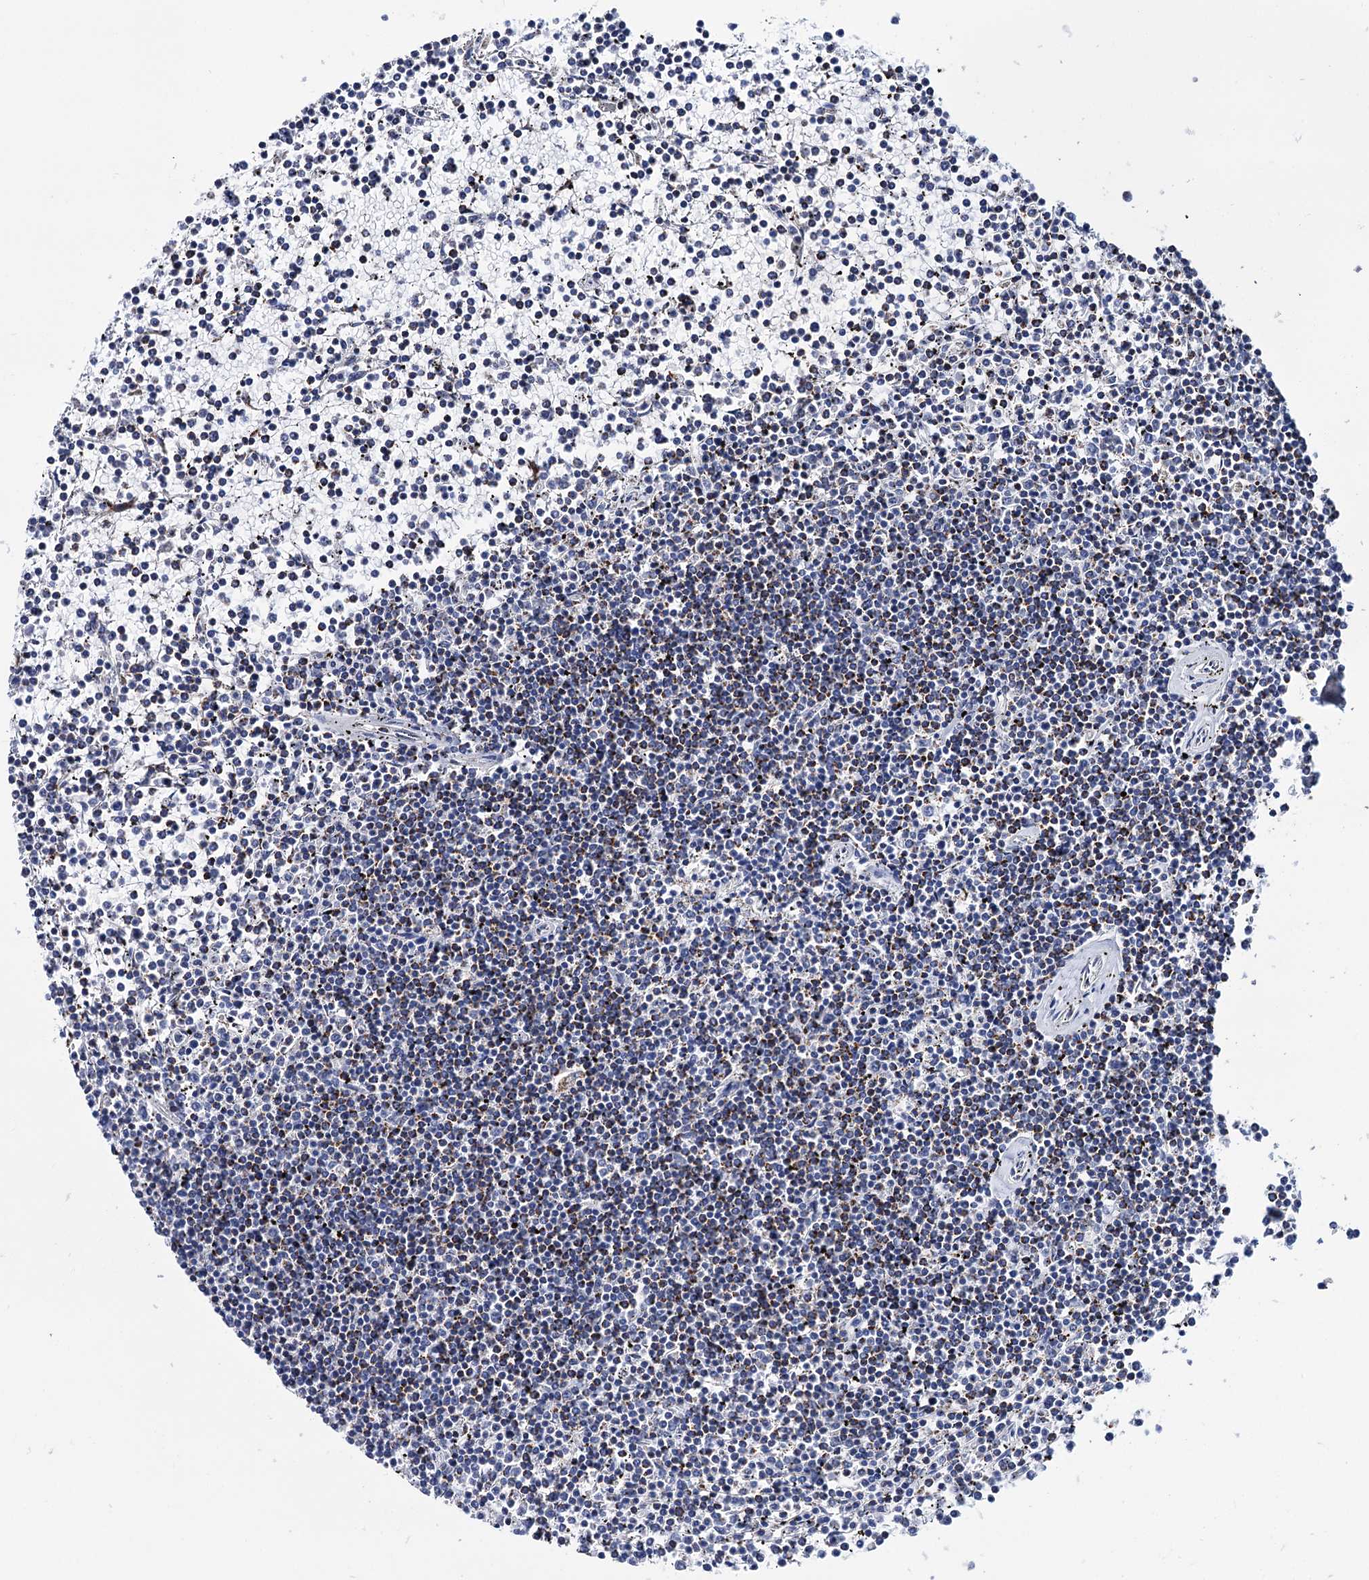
{"staining": {"intensity": "moderate", "quantity": "<25%", "location": "cytoplasmic/membranous"}, "tissue": "lymphoma", "cell_type": "Tumor cells", "image_type": "cancer", "snomed": [{"axis": "morphology", "description": "Malignant lymphoma, non-Hodgkin's type, Low grade"}, {"axis": "topography", "description": "Spleen"}], "caption": "Approximately <25% of tumor cells in human lymphoma exhibit moderate cytoplasmic/membranous protein expression as visualized by brown immunohistochemical staining.", "gene": "UBASH3B", "patient": {"sex": "female", "age": 19}}